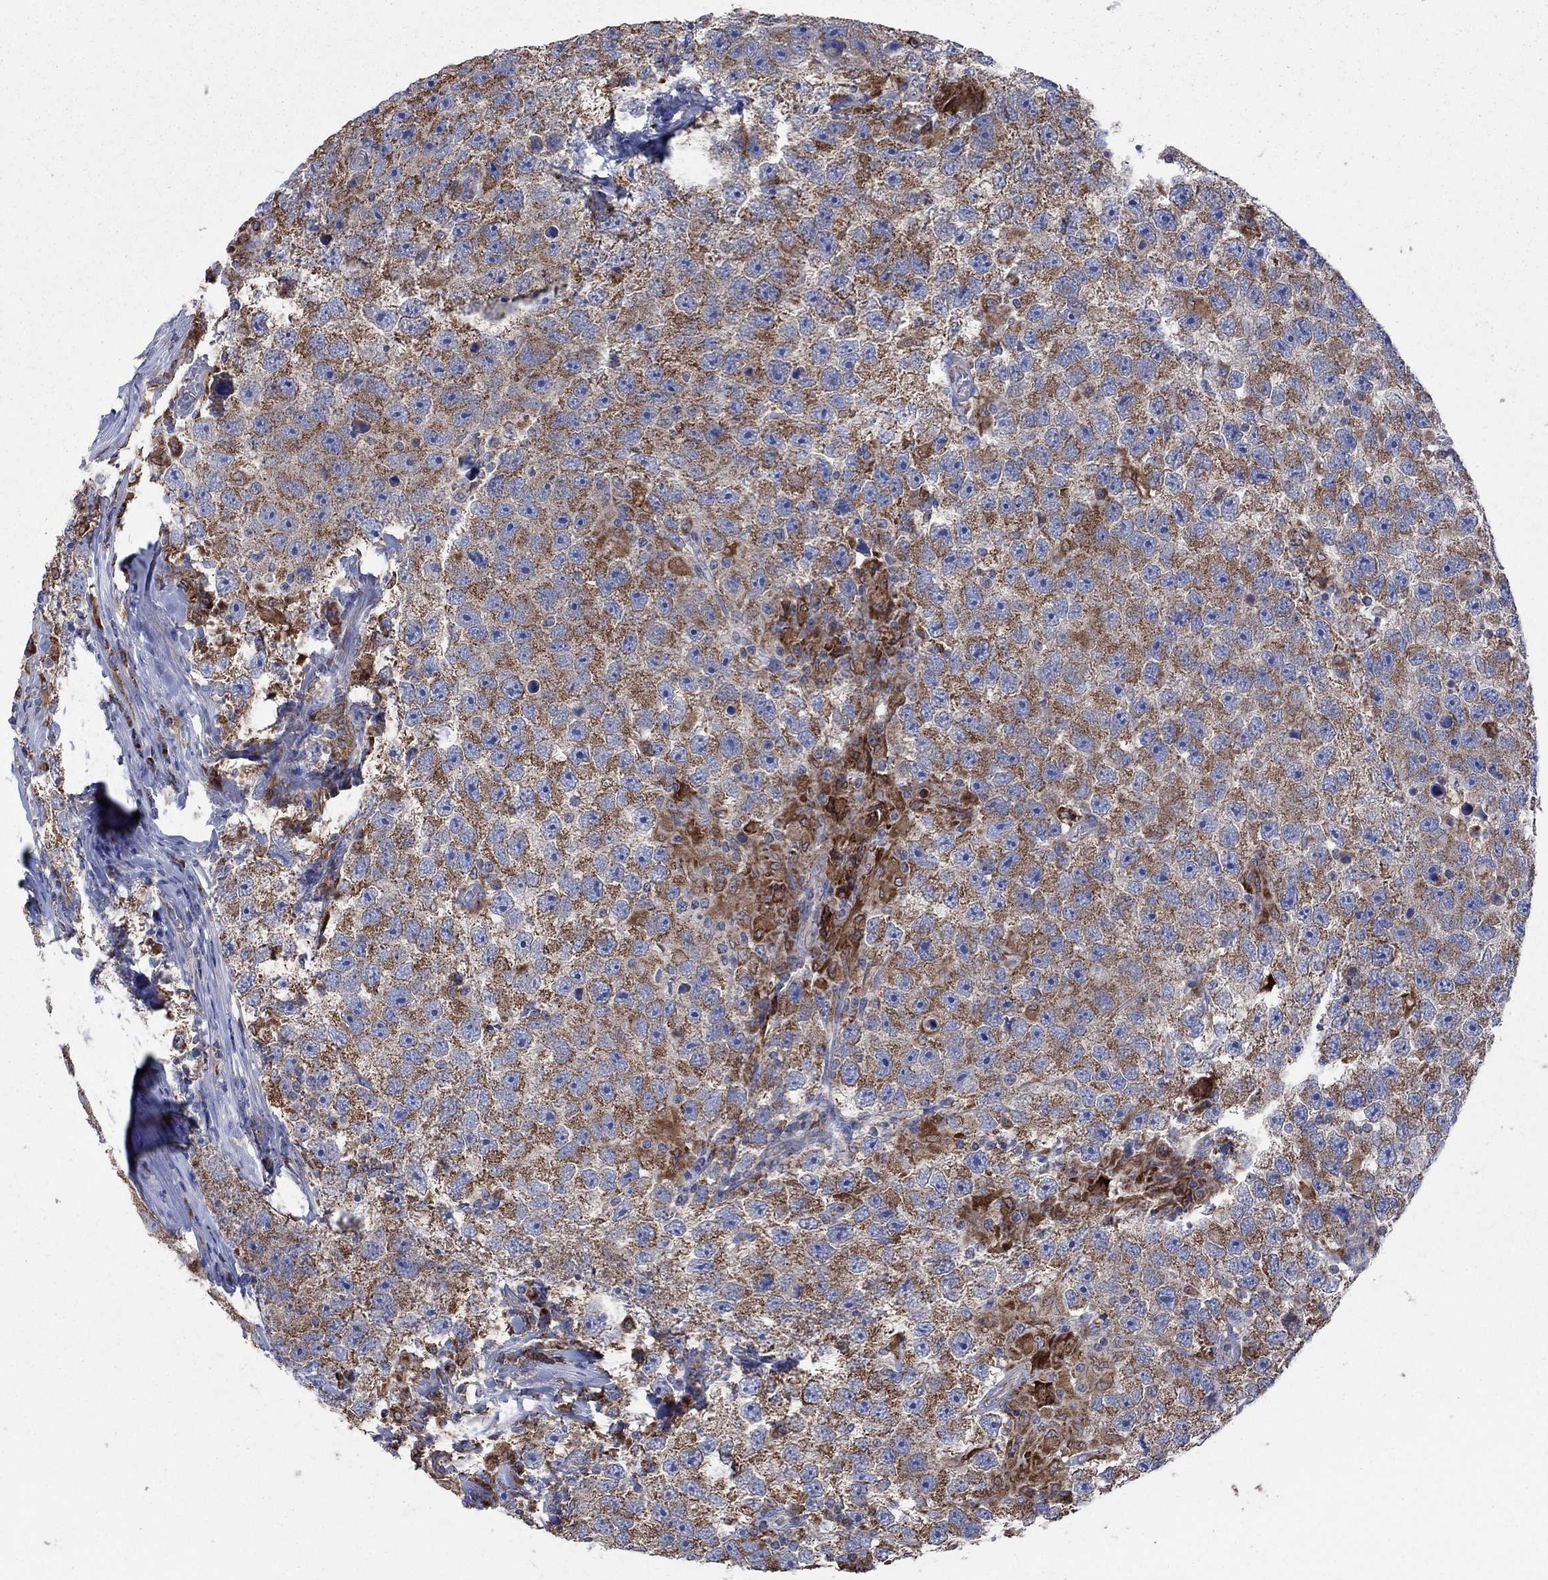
{"staining": {"intensity": "moderate", "quantity": "25%-75%", "location": "cytoplasmic/membranous"}, "tissue": "testis cancer", "cell_type": "Tumor cells", "image_type": "cancer", "snomed": [{"axis": "morphology", "description": "Seminoma, NOS"}, {"axis": "topography", "description": "Testis"}], "caption": "Immunohistochemical staining of testis seminoma displays medium levels of moderate cytoplasmic/membranous protein positivity in about 25%-75% of tumor cells. (DAB (3,3'-diaminobenzidine) IHC, brown staining for protein, blue staining for nuclei).", "gene": "NCEH1", "patient": {"sex": "male", "age": 26}}